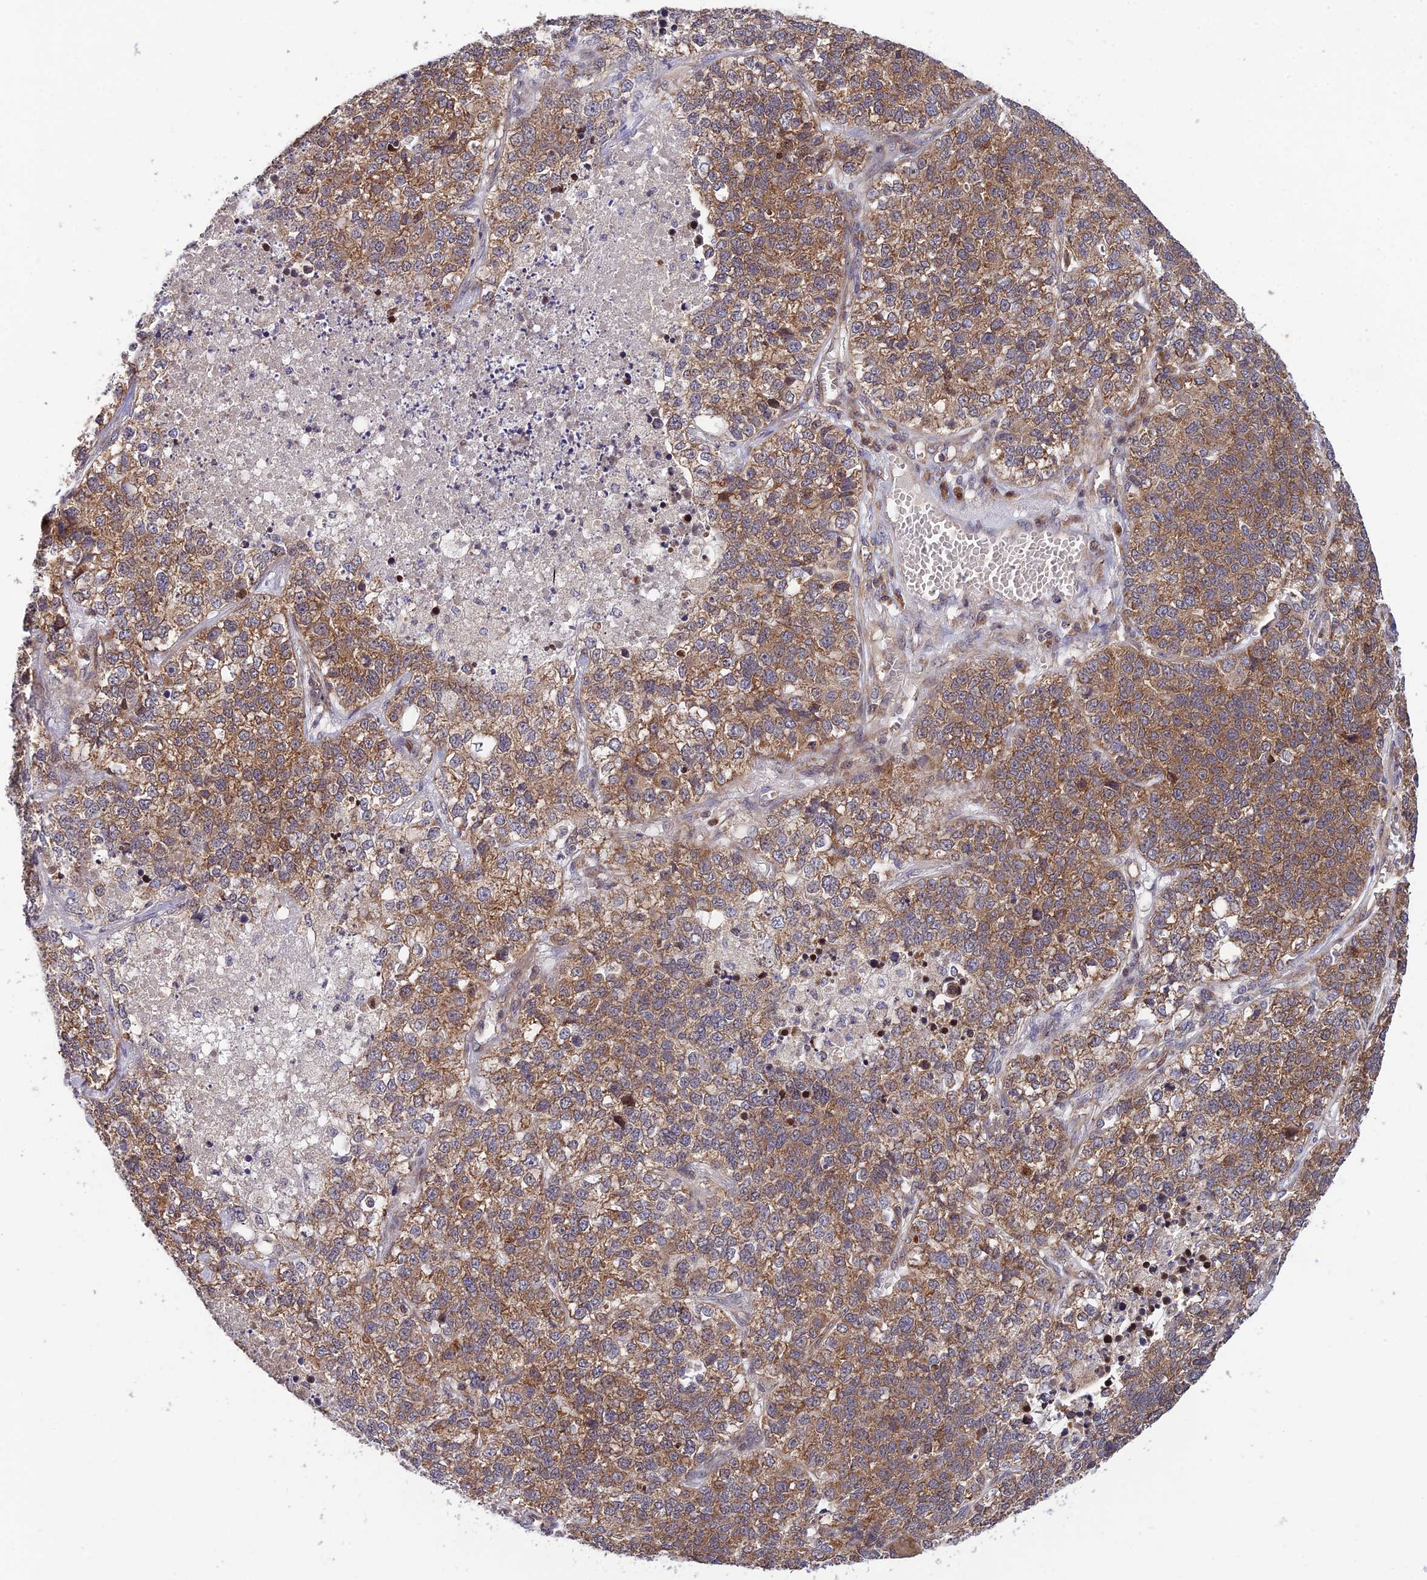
{"staining": {"intensity": "moderate", "quantity": ">75%", "location": "cytoplasmic/membranous"}, "tissue": "lung cancer", "cell_type": "Tumor cells", "image_type": "cancer", "snomed": [{"axis": "morphology", "description": "Adenocarcinoma, NOS"}, {"axis": "topography", "description": "Lung"}], "caption": "Brown immunohistochemical staining in human lung adenocarcinoma demonstrates moderate cytoplasmic/membranous staining in about >75% of tumor cells.", "gene": "PLEKHG2", "patient": {"sex": "male", "age": 49}}